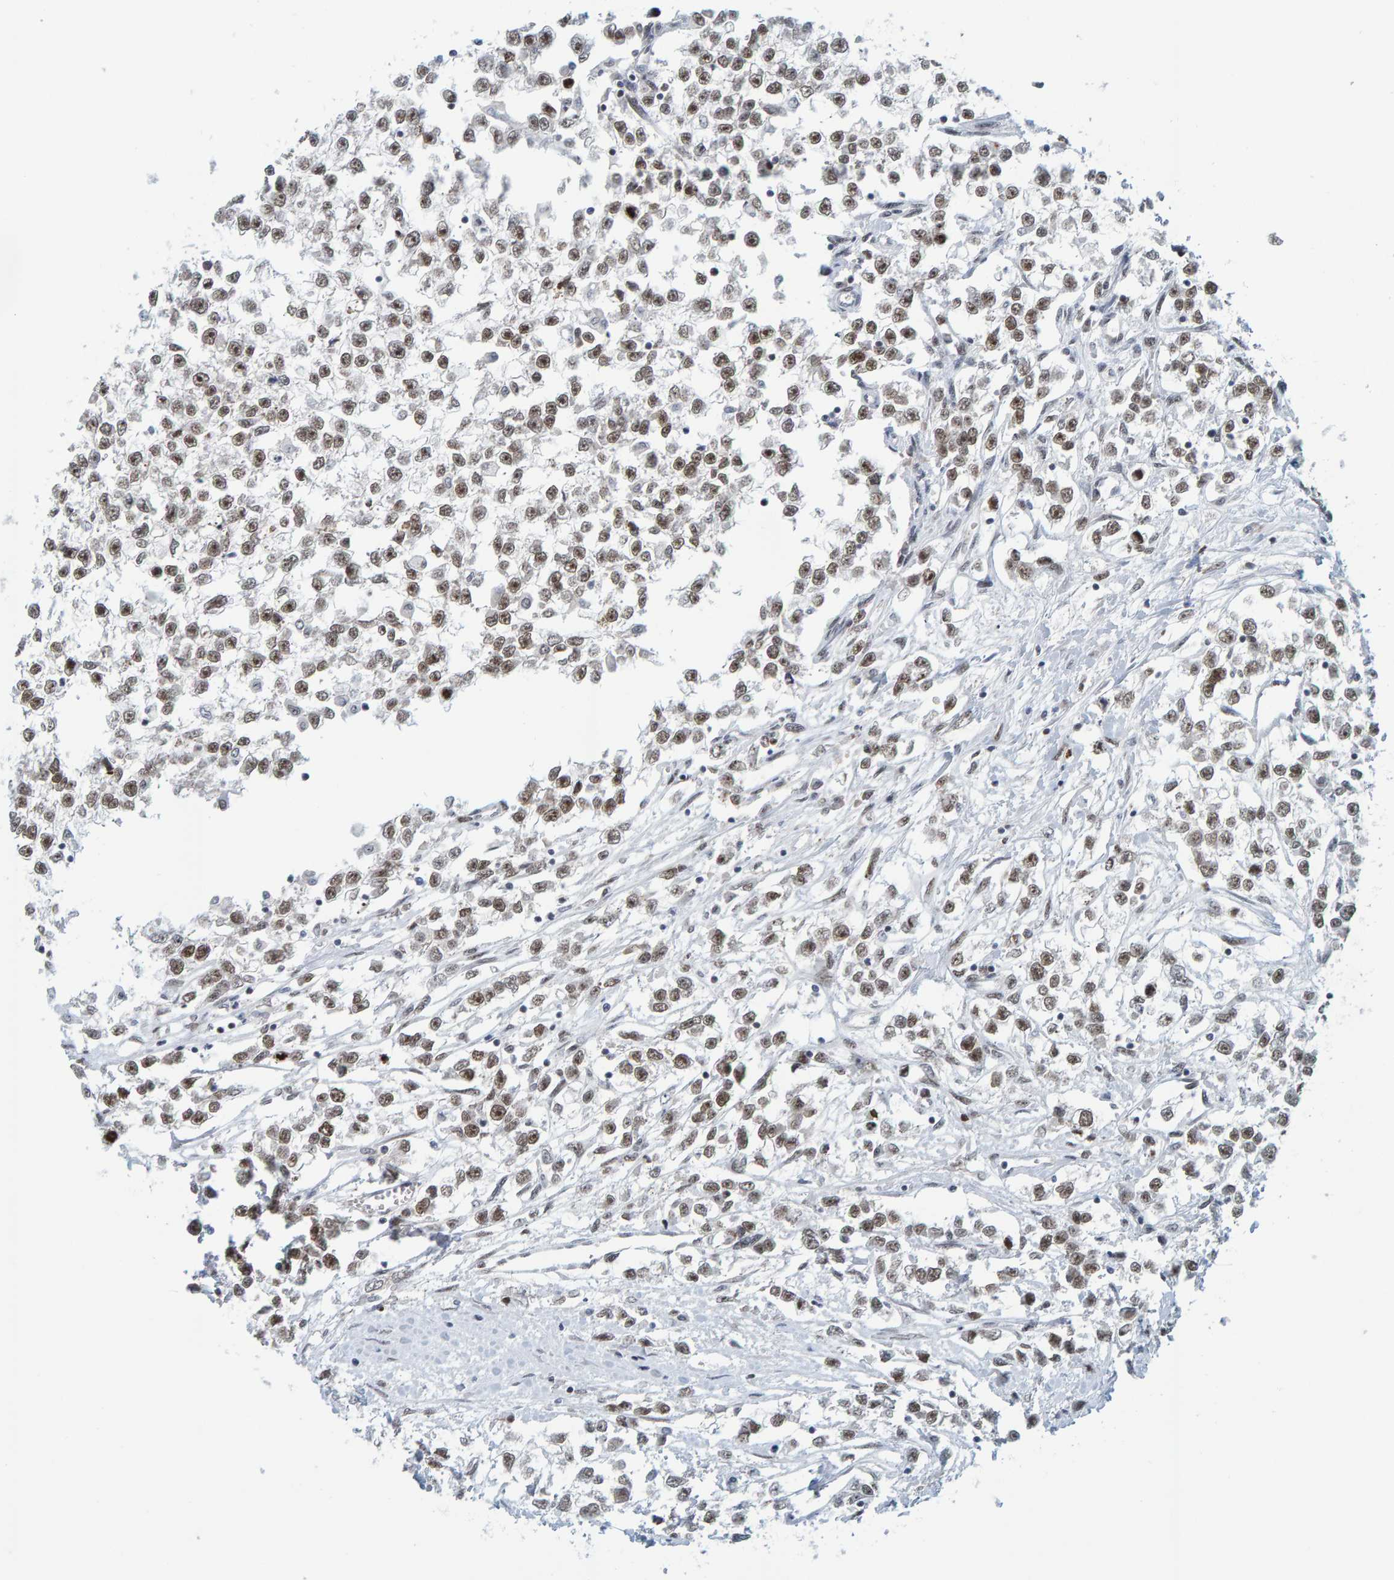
{"staining": {"intensity": "moderate", "quantity": ">75%", "location": "nuclear"}, "tissue": "testis cancer", "cell_type": "Tumor cells", "image_type": "cancer", "snomed": [{"axis": "morphology", "description": "Seminoma, NOS"}, {"axis": "morphology", "description": "Carcinoma, Embryonal, NOS"}, {"axis": "topography", "description": "Testis"}], "caption": "A brown stain shows moderate nuclear positivity of a protein in human testis cancer tumor cells.", "gene": "POLR1E", "patient": {"sex": "male", "age": 51}}